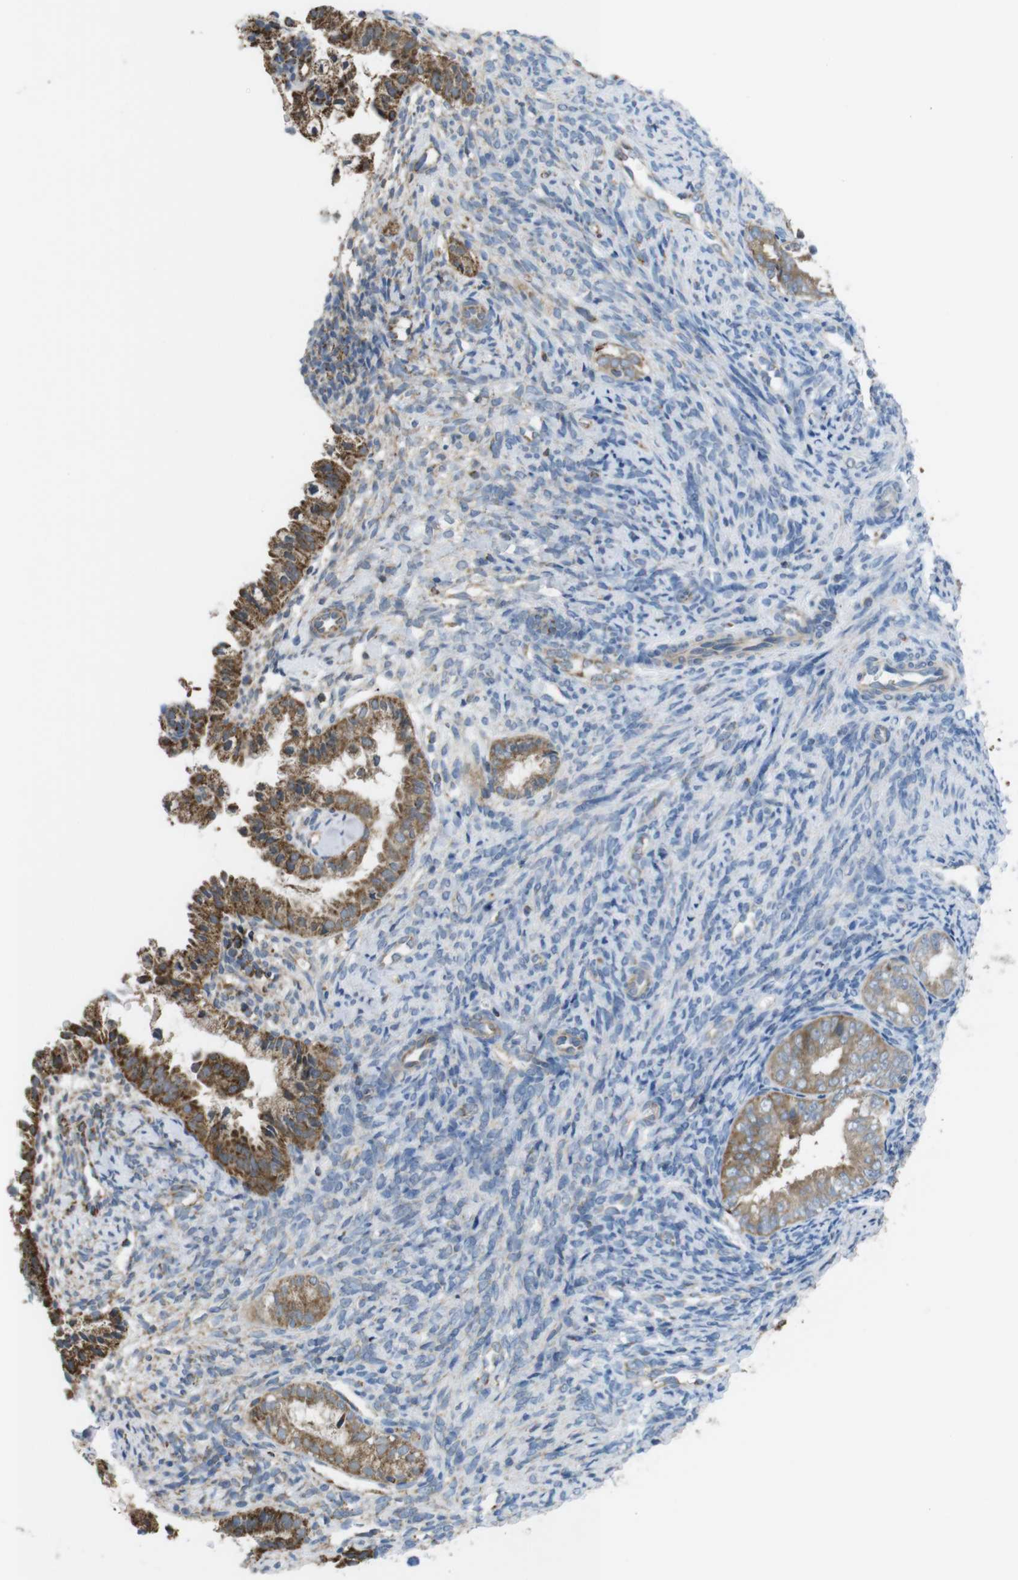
{"staining": {"intensity": "moderate", "quantity": ">75%", "location": "cytoplasmic/membranous"}, "tissue": "endometrial cancer", "cell_type": "Tumor cells", "image_type": "cancer", "snomed": [{"axis": "morphology", "description": "Adenocarcinoma, NOS"}, {"axis": "topography", "description": "Endometrium"}], "caption": "Protein expression by immunohistochemistry (IHC) reveals moderate cytoplasmic/membranous positivity in about >75% of tumor cells in endometrial adenocarcinoma.", "gene": "GRIK2", "patient": {"sex": "female", "age": 63}}